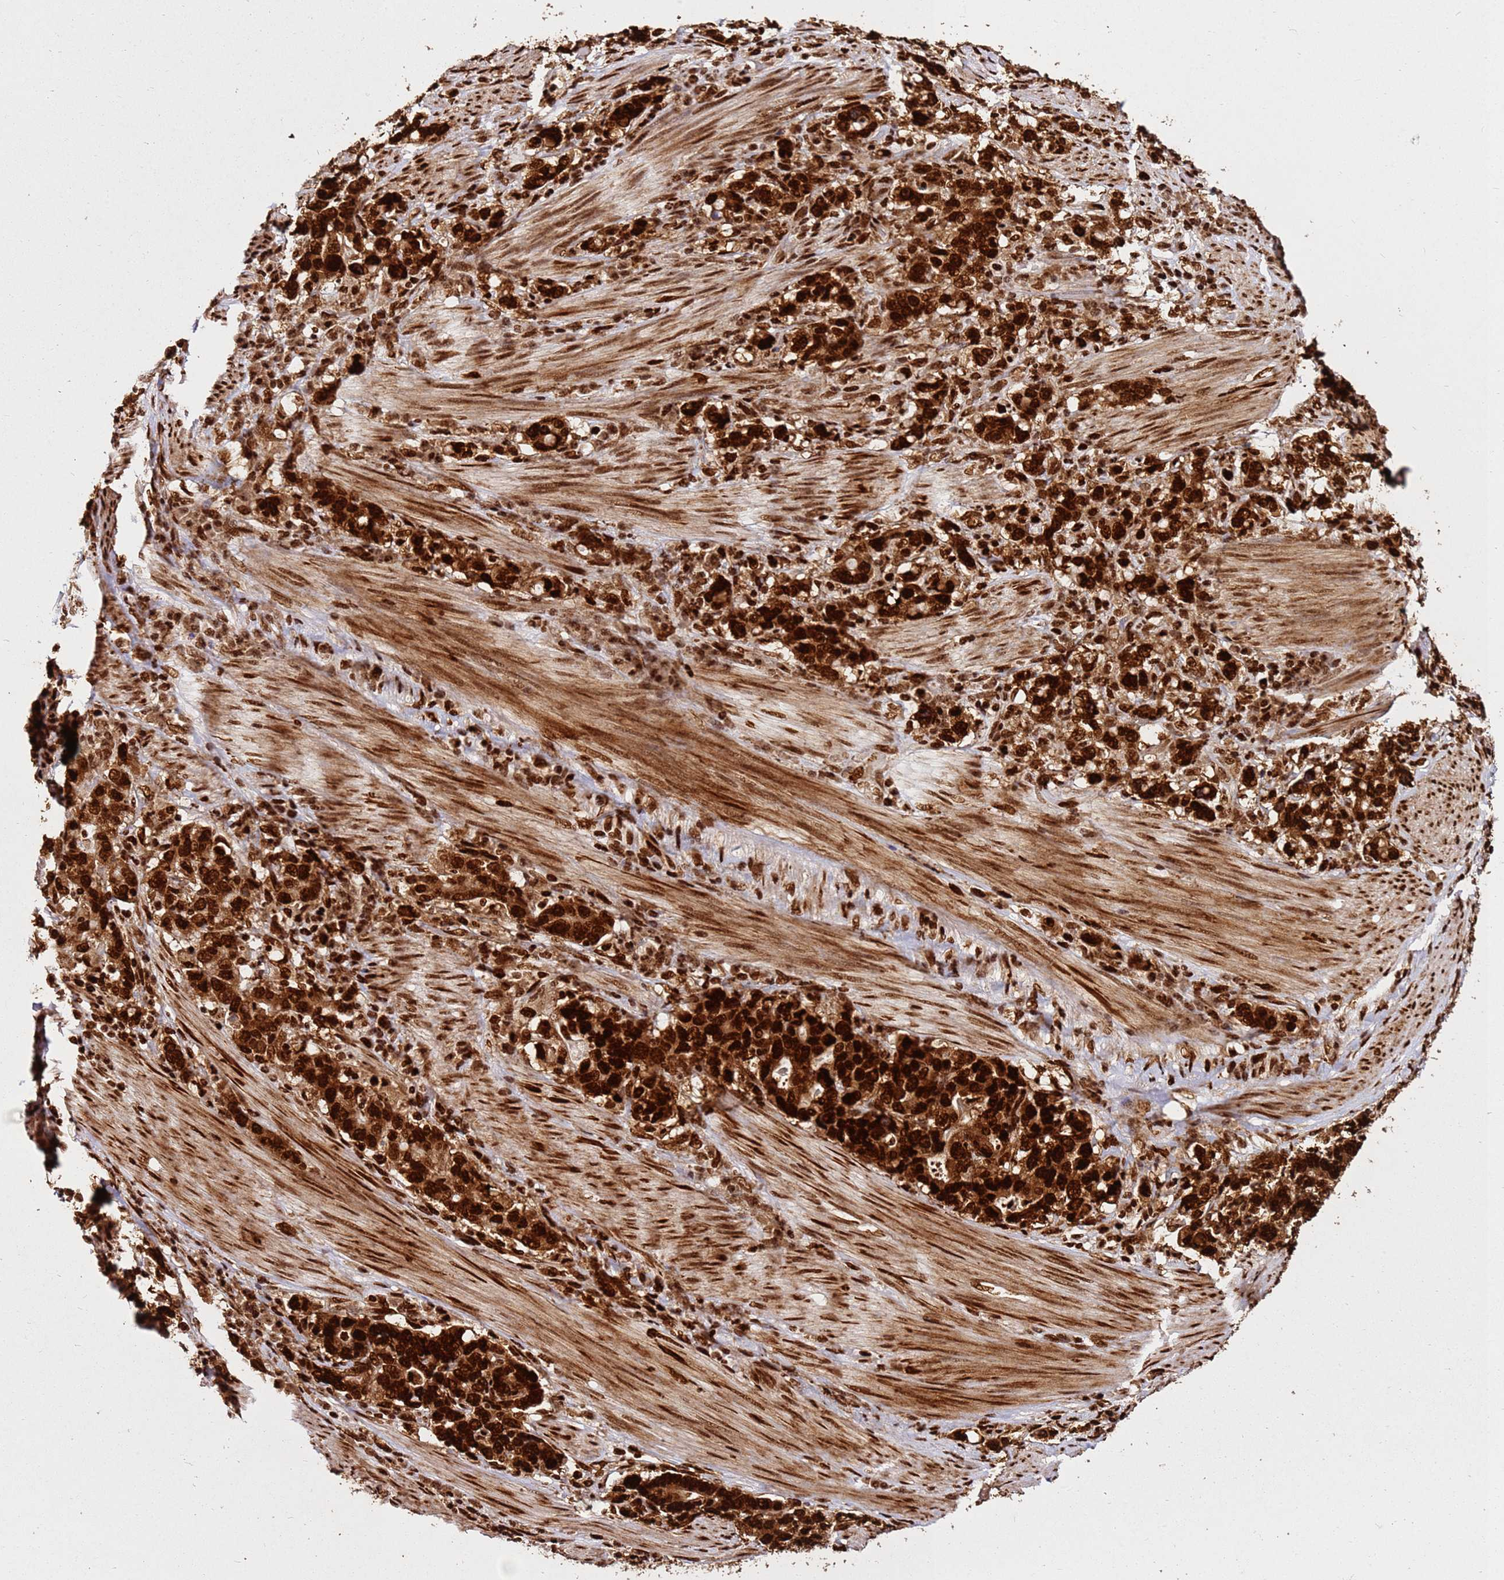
{"staining": {"intensity": "strong", "quantity": ">75%", "location": "cytoplasmic/membranous,nuclear"}, "tissue": "stomach cancer", "cell_type": "Tumor cells", "image_type": "cancer", "snomed": [{"axis": "morphology", "description": "Adenocarcinoma, NOS"}, {"axis": "topography", "description": "Stomach, upper"}, {"axis": "topography", "description": "Stomach"}], "caption": "A photomicrograph showing strong cytoplasmic/membranous and nuclear expression in about >75% of tumor cells in stomach adenocarcinoma, as visualized by brown immunohistochemical staining.", "gene": "HNRNPAB", "patient": {"sex": "male", "age": 62}}